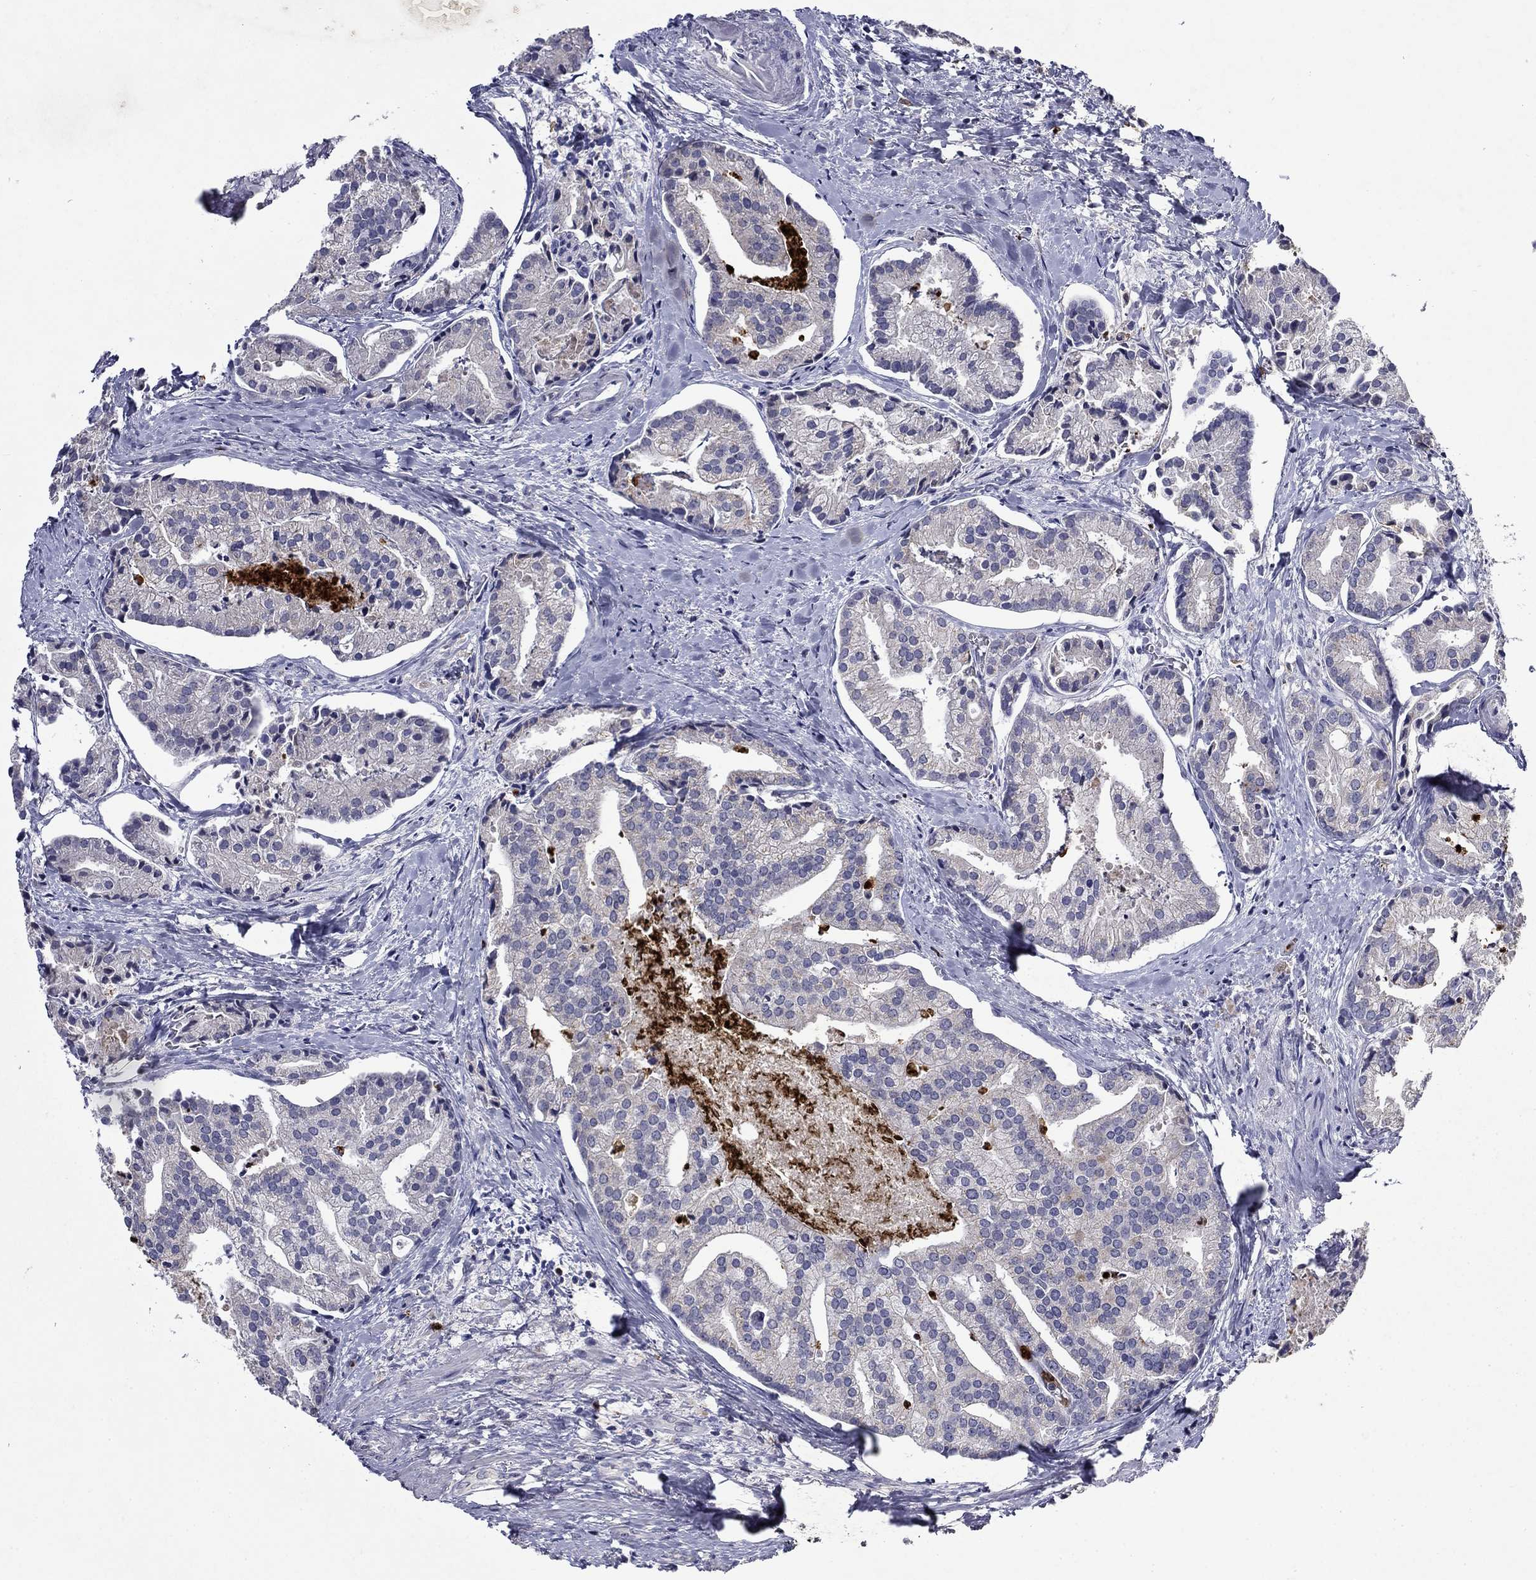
{"staining": {"intensity": "negative", "quantity": "none", "location": "none"}, "tissue": "prostate cancer", "cell_type": "Tumor cells", "image_type": "cancer", "snomed": [{"axis": "morphology", "description": "Adenocarcinoma, NOS"}, {"axis": "topography", "description": "Prostate and seminal vesicle, NOS"}, {"axis": "topography", "description": "Prostate"}], "caption": "Protein analysis of prostate cancer shows no significant staining in tumor cells.", "gene": "IRF5", "patient": {"sex": "male", "age": 44}}